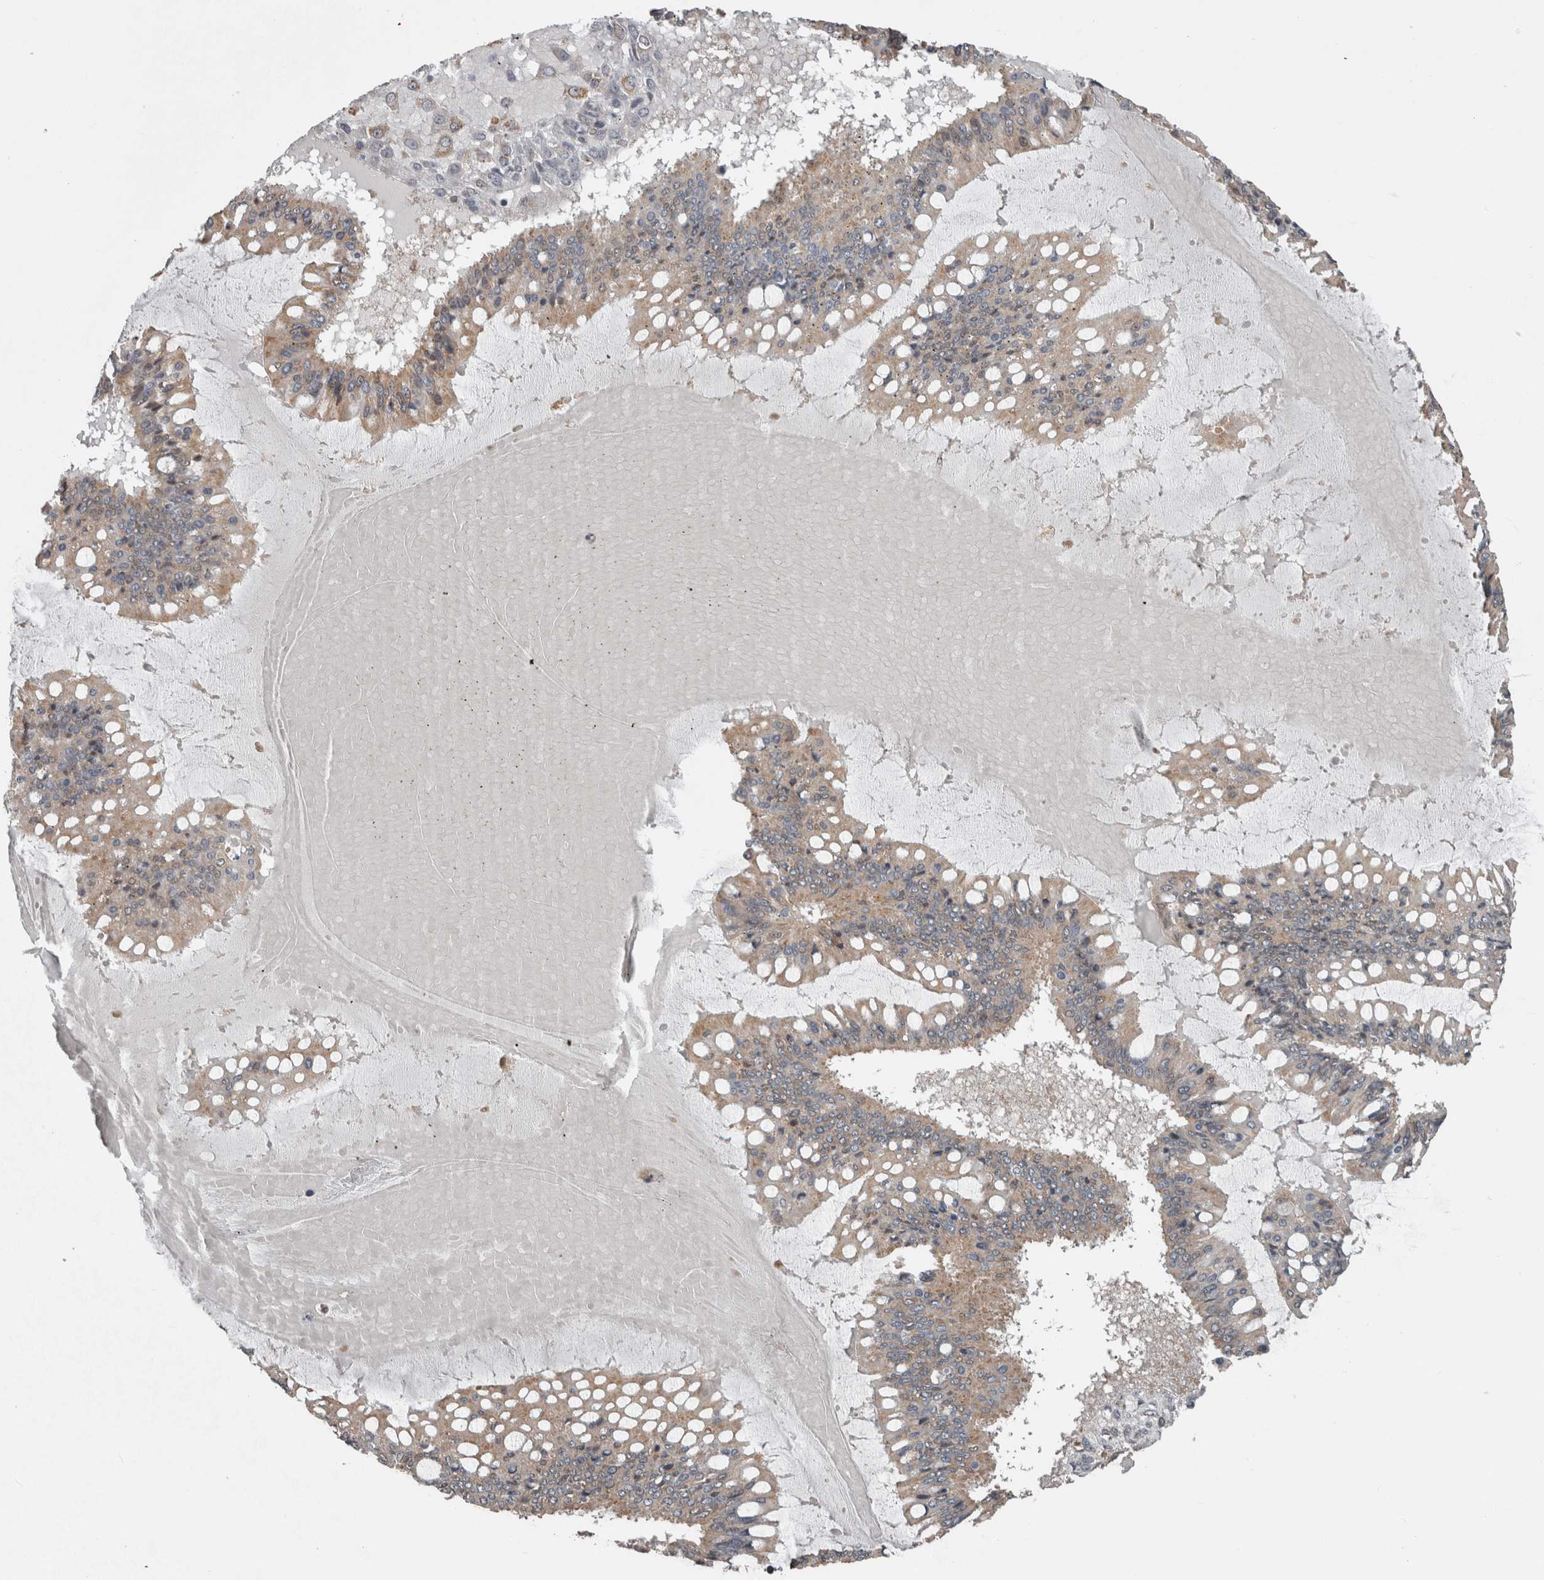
{"staining": {"intensity": "weak", "quantity": "25%-75%", "location": "cytoplasmic/membranous"}, "tissue": "ovarian cancer", "cell_type": "Tumor cells", "image_type": "cancer", "snomed": [{"axis": "morphology", "description": "Cystadenocarcinoma, mucinous, NOS"}, {"axis": "topography", "description": "Ovary"}], "caption": "Immunohistochemistry (IHC) of ovarian cancer (mucinous cystadenocarcinoma) exhibits low levels of weak cytoplasmic/membranous positivity in approximately 25%-75% of tumor cells.", "gene": "ENY2", "patient": {"sex": "female", "age": 73}}